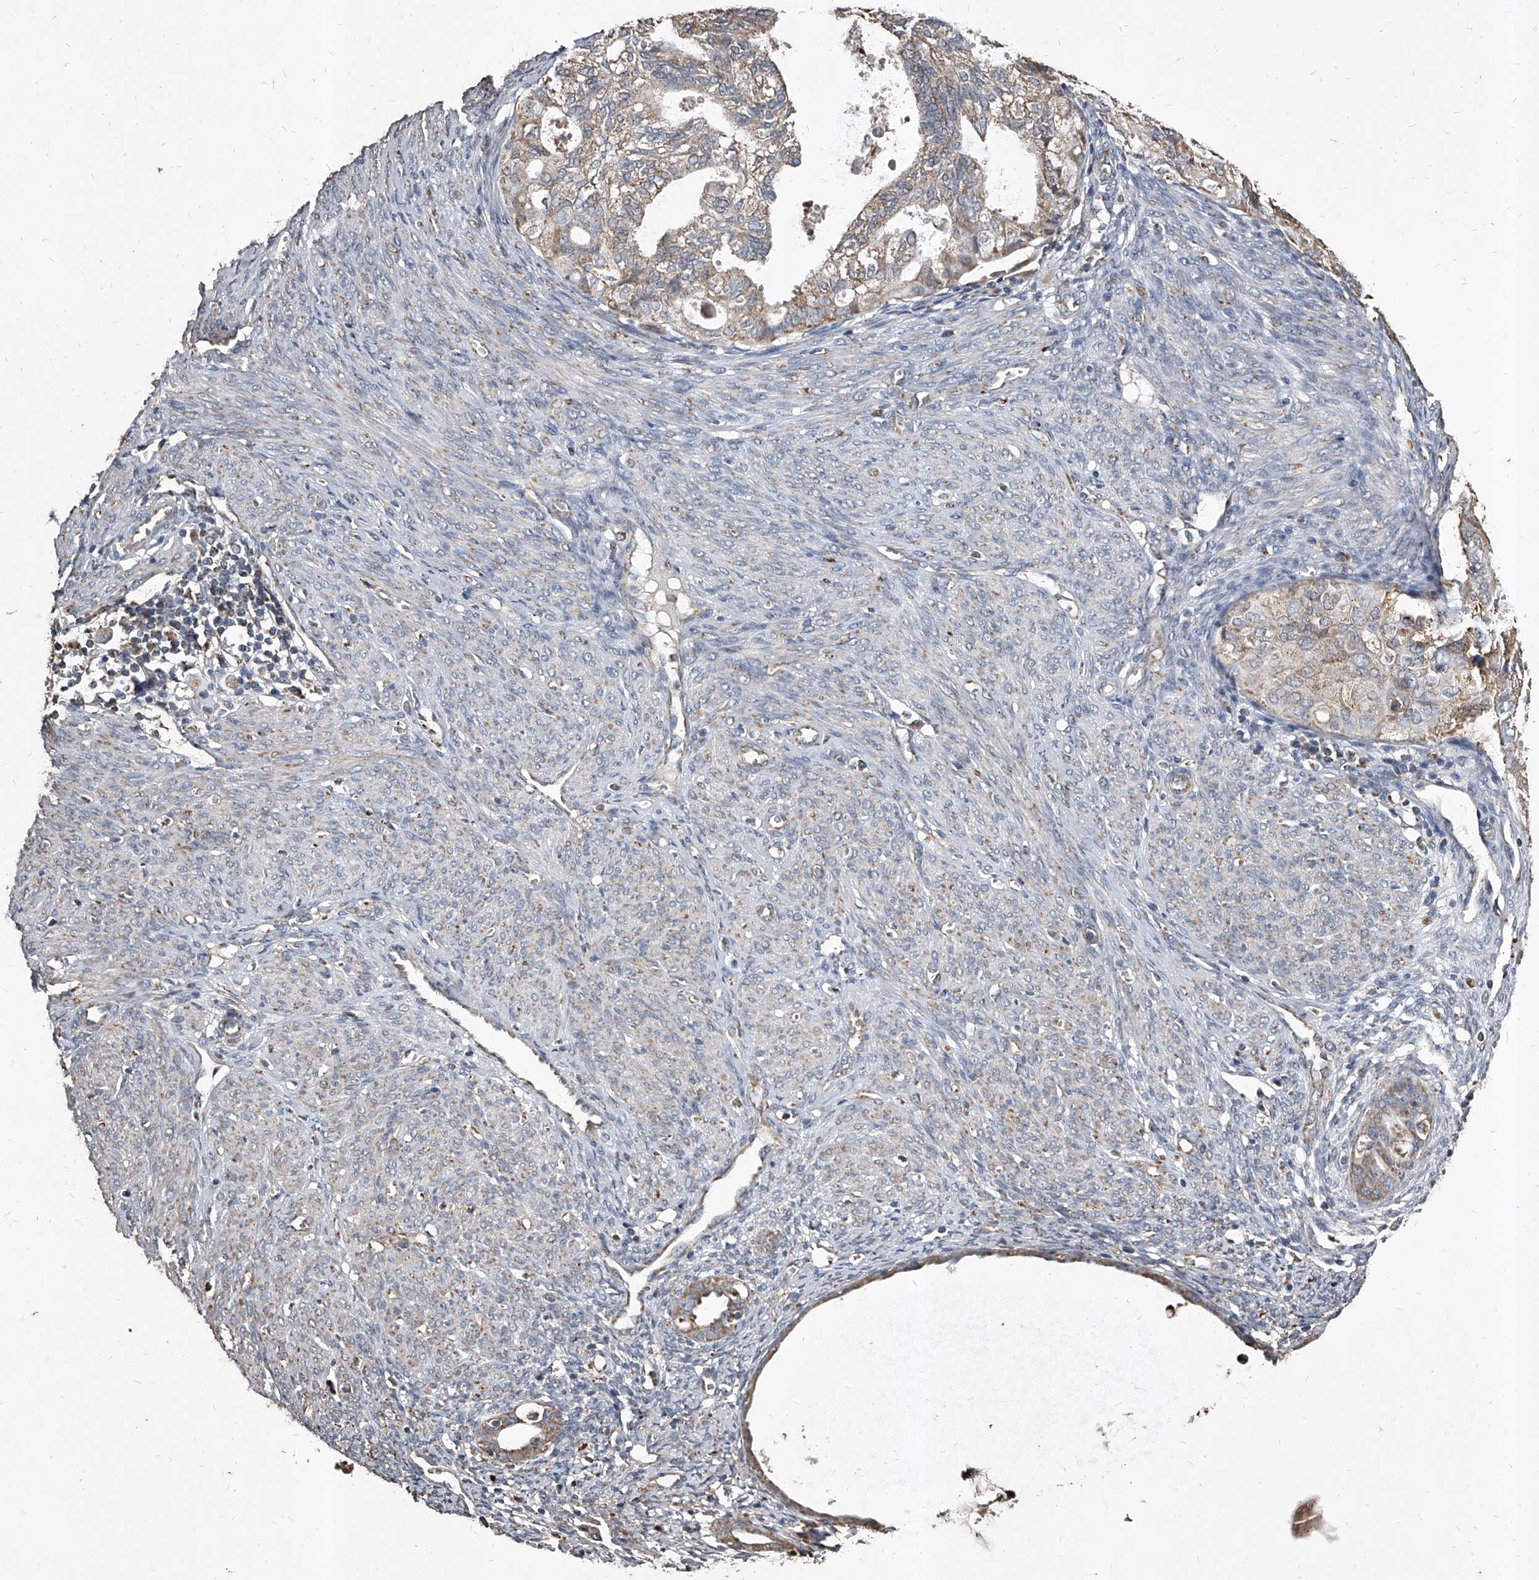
{"staining": {"intensity": "weak", "quantity": "25%-75%", "location": "cytoplasmic/membranous"}, "tissue": "cervical cancer", "cell_type": "Tumor cells", "image_type": "cancer", "snomed": [{"axis": "morphology", "description": "Normal tissue, NOS"}, {"axis": "morphology", "description": "Adenocarcinoma, NOS"}, {"axis": "topography", "description": "Cervix"}, {"axis": "topography", "description": "Endometrium"}], "caption": "DAB (3,3'-diaminobenzidine) immunohistochemical staining of human cervical adenocarcinoma displays weak cytoplasmic/membranous protein staining in about 25%-75% of tumor cells.", "gene": "GPR183", "patient": {"sex": "female", "age": 86}}